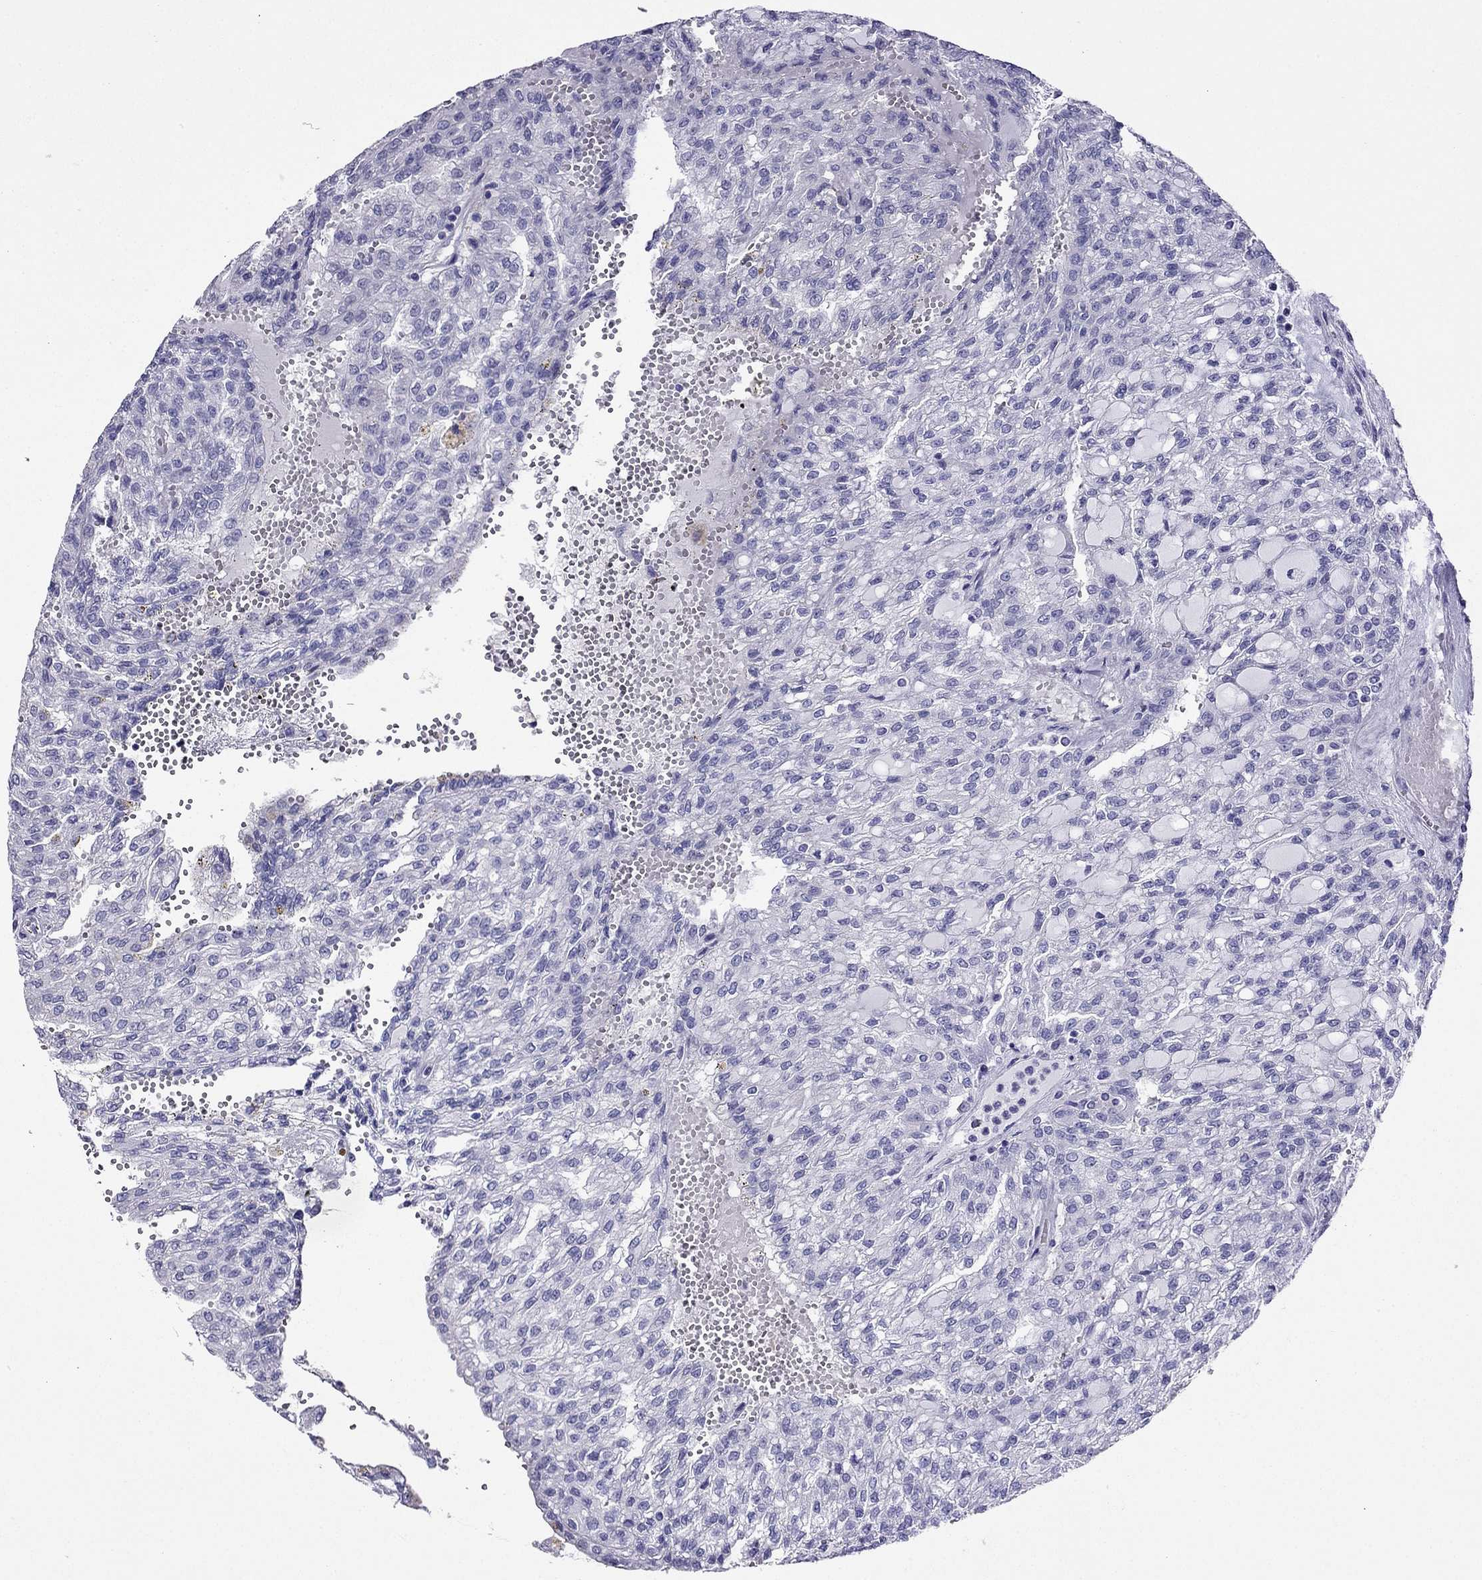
{"staining": {"intensity": "negative", "quantity": "none", "location": "none"}, "tissue": "renal cancer", "cell_type": "Tumor cells", "image_type": "cancer", "snomed": [{"axis": "morphology", "description": "Adenocarcinoma, NOS"}, {"axis": "topography", "description": "Kidney"}], "caption": "Immunohistochemistry (IHC) histopathology image of neoplastic tissue: renal cancer stained with DAB (3,3'-diaminobenzidine) shows no significant protein staining in tumor cells. (Brightfield microscopy of DAB immunohistochemistry (IHC) at high magnification).", "gene": "KCNJ10", "patient": {"sex": "male", "age": 63}}